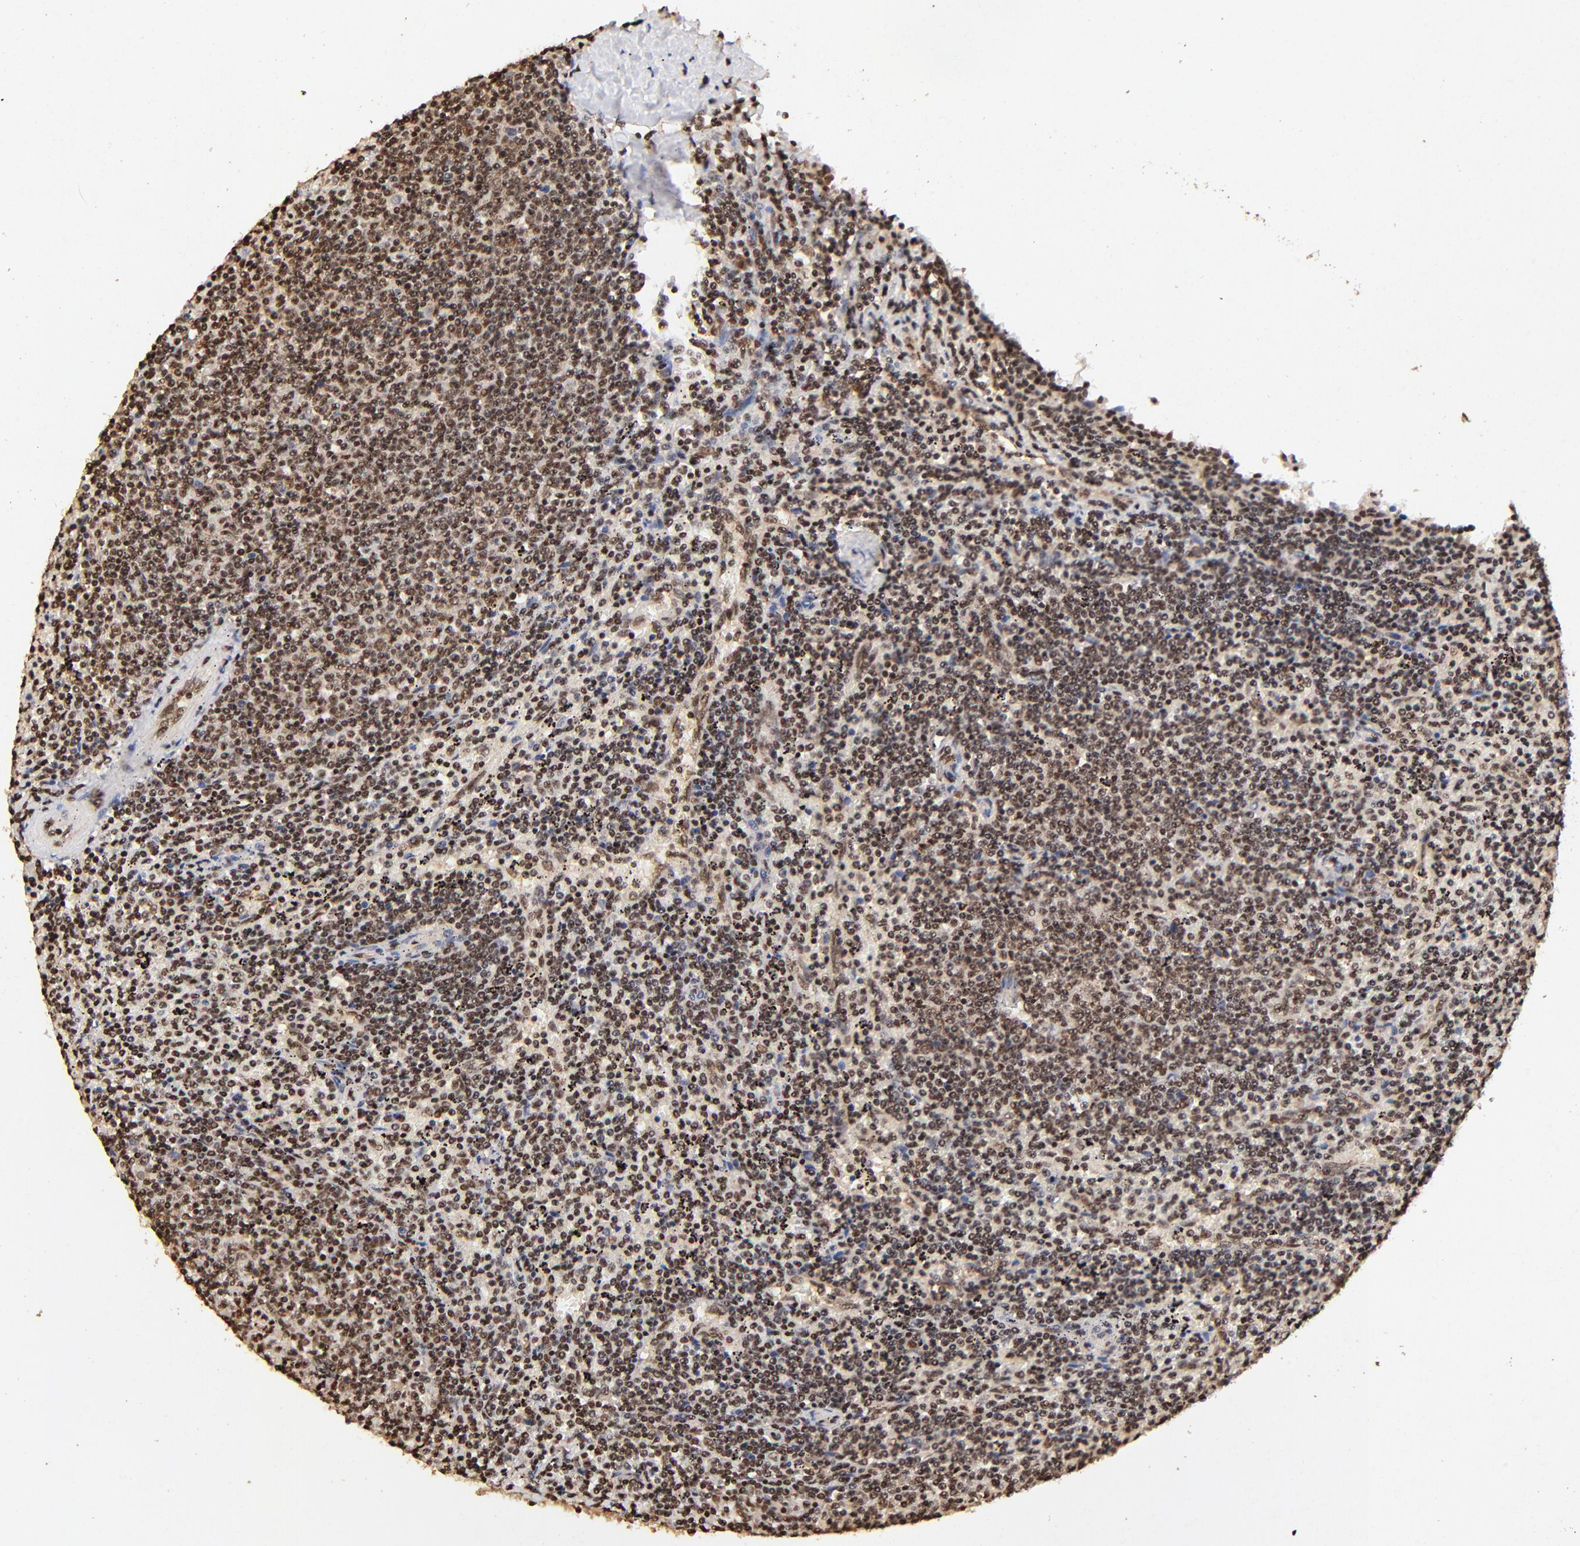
{"staining": {"intensity": "moderate", "quantity": ">75%", "location": "cytoplasmic/membranous,nuclear"}, "tissue": "lymphoma", "cell_type": "Tumor cells", "image_type": "cancer", "snomed": [{"axis": "morphology", "description": "Malignant lymphoma, non-Hodgkin's type, Low grade"}, {"axis": "topography", "description": "Spleen"}], "caption": "There is medium levels of moderate cytoplasmic/membranous and nuclear expression in tumor cells of low-grade malignant lymphoma, non-Hodgkin's type, as demonstrated by immunohistochemical staining (brown color).", "gene": "MED12", "patient": {"sex": "female", "age": 50}}